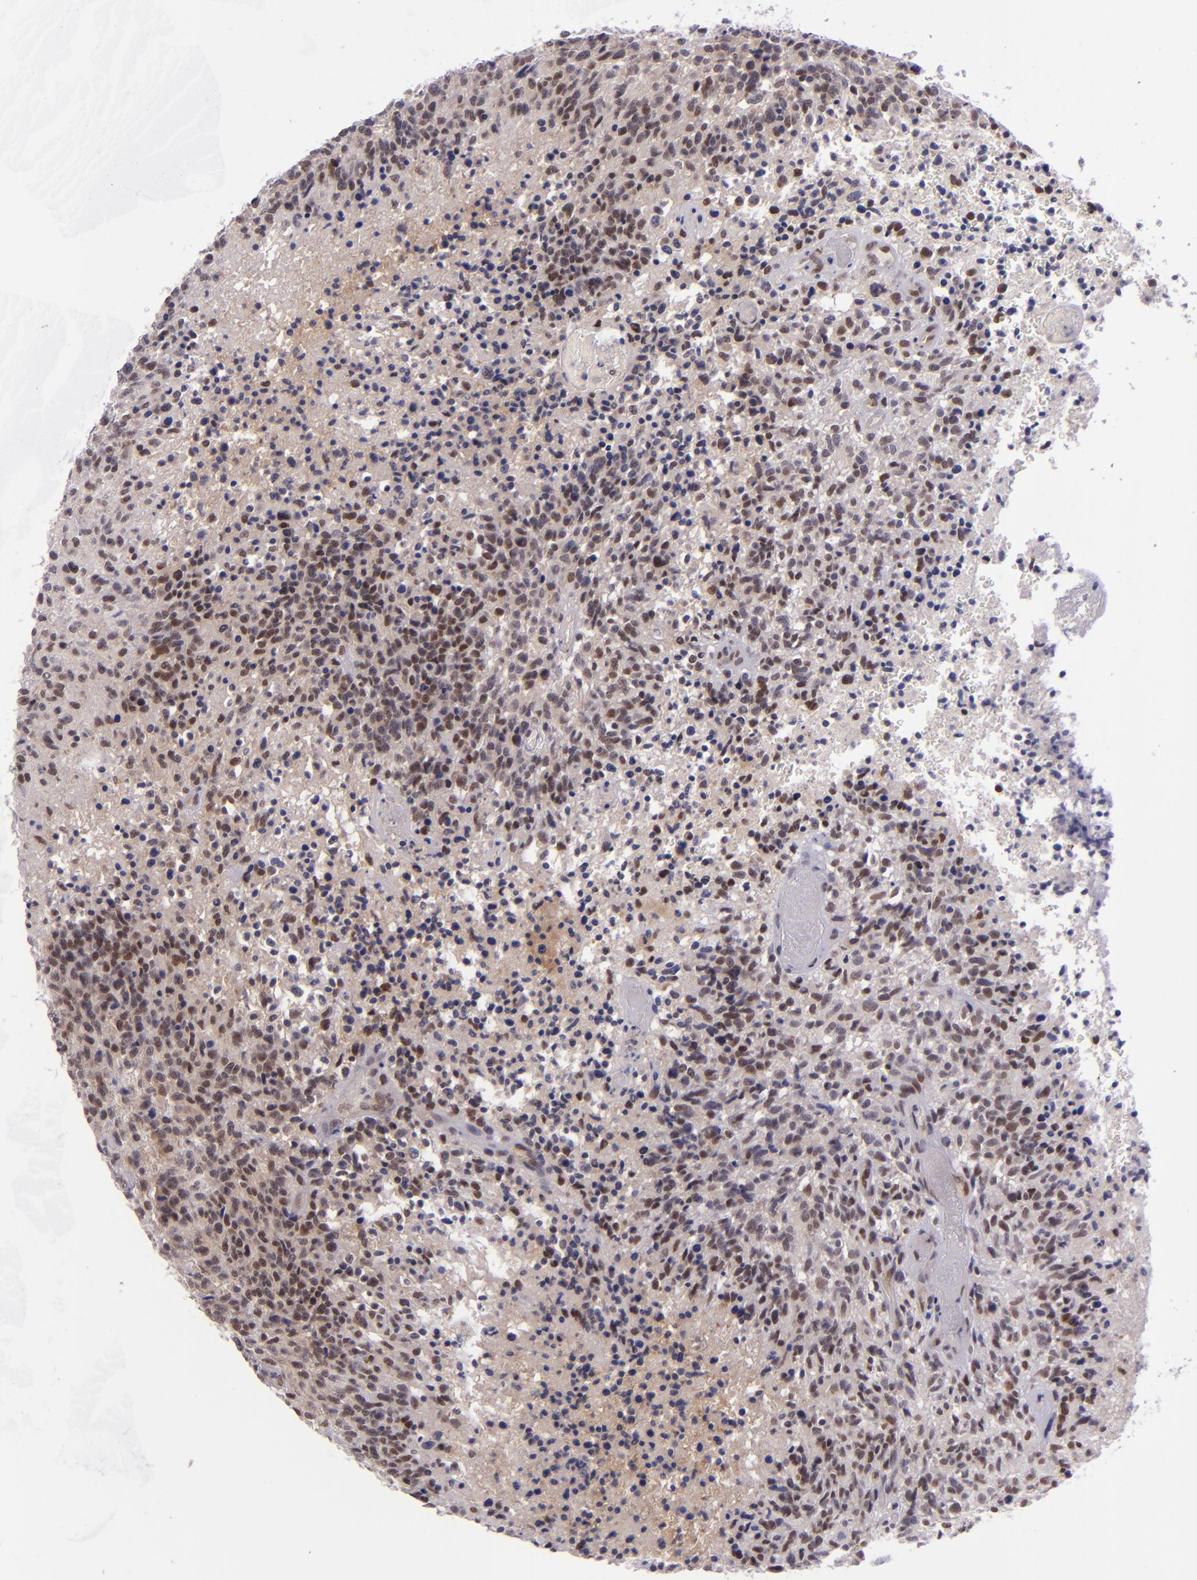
{"staining": {"intensity": "weak", "quantity": ">75%", "location": "cytoplasmic/membranous,nuclear"}, "tissue": "glioma", "cell_type": "Tumor cells", "image_type": "cancer", "snomed": [{"axis": "morphology", "description": "Glioma, malignant, High grade"}, {"axis": "topography", "description": "Brain"}], "caption": "The image shows staining of high-grade glioma (malignant), revealing weak cytoplasmic/membranous and nuclear protein staining (brown color) within tumor cells.", "gene": "BAG1", "patient": {"sex": "male", "age": 36}}